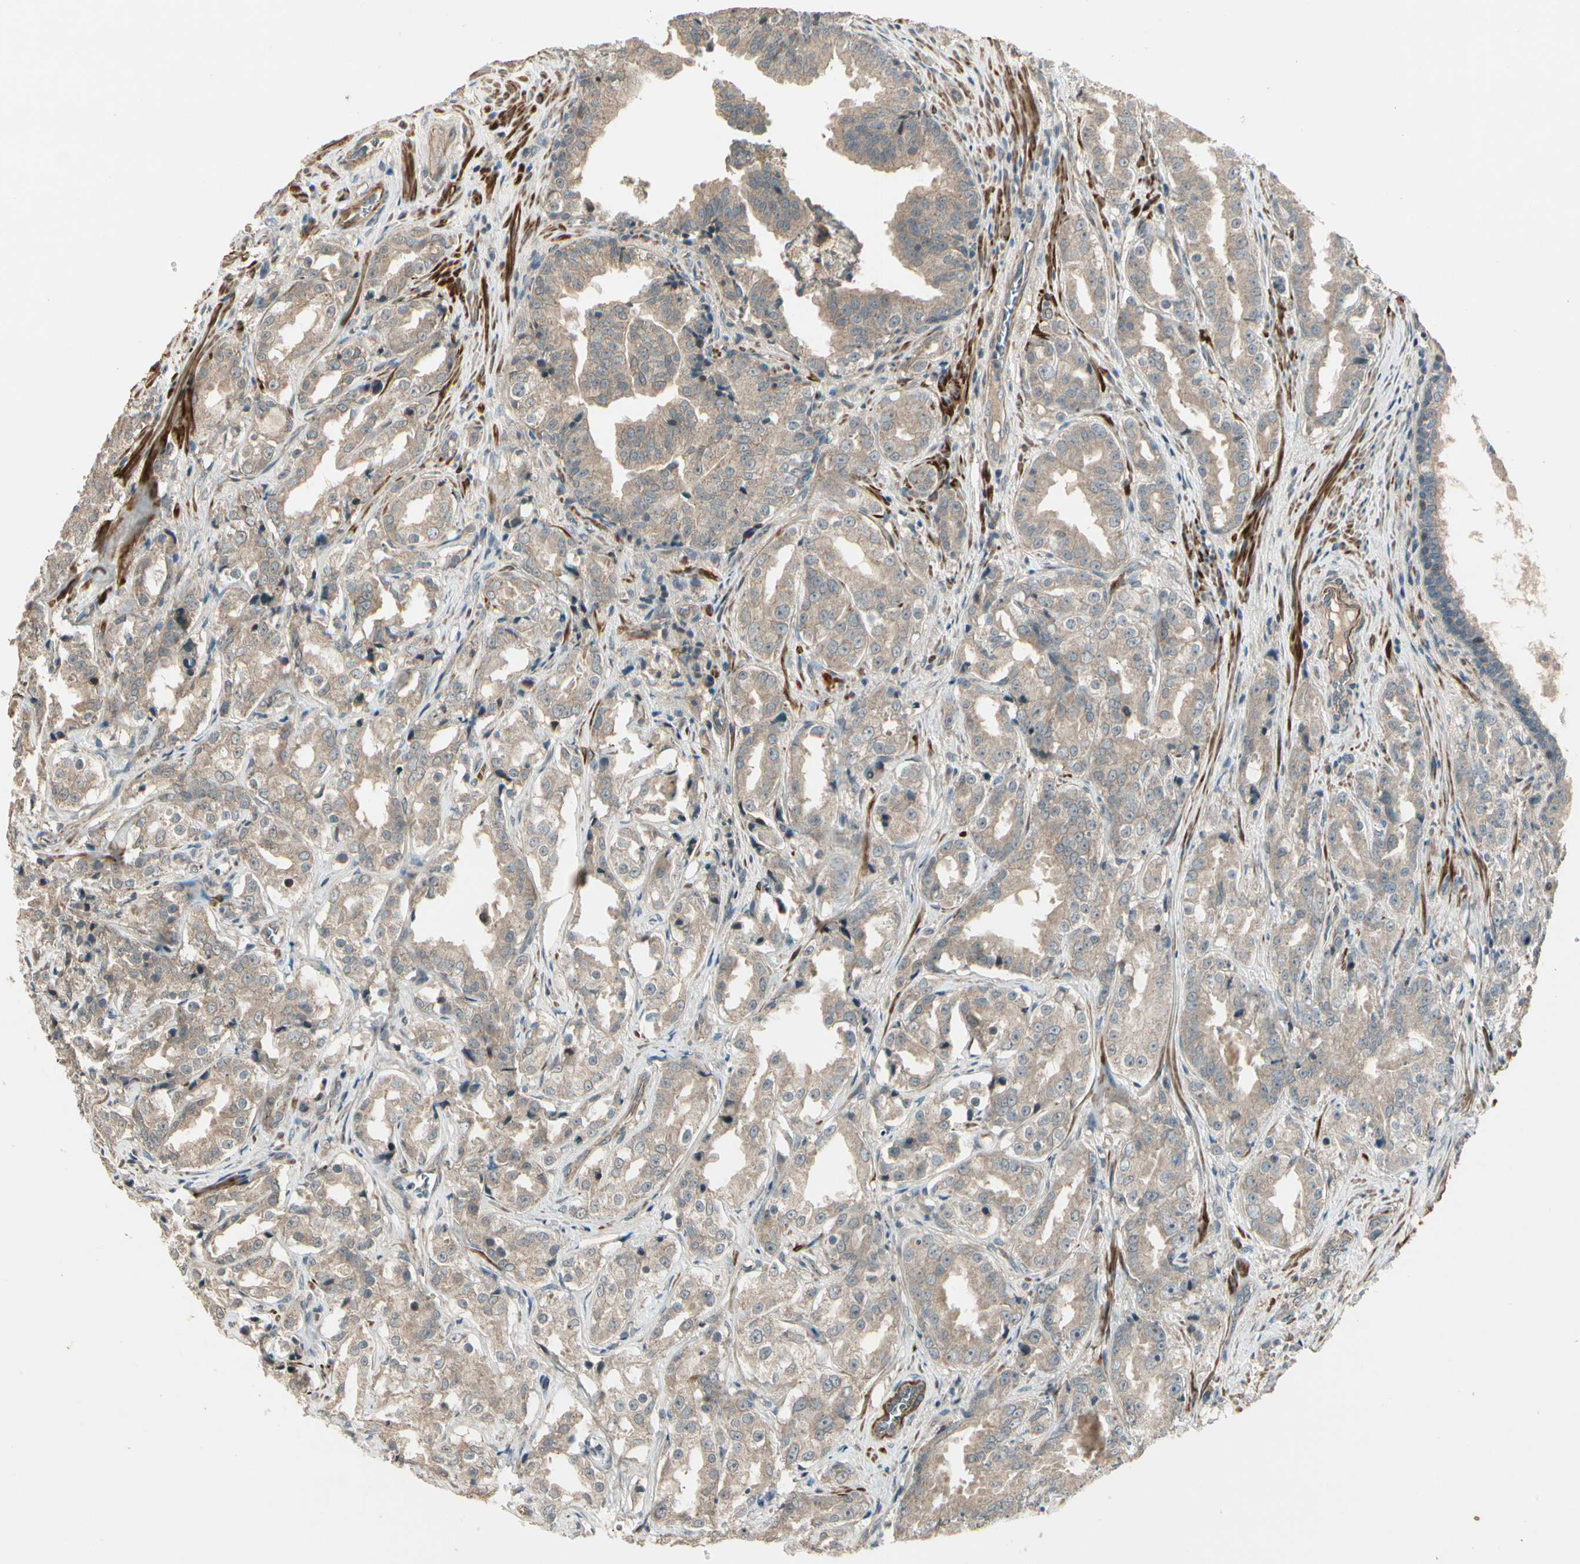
{"staining": {"intensity": "weak", "quantity": ">75%", "location": "cytoplasmic/membranous"}, "tissue": "prostate cancer", "cell_type": "Tumor cells", "image_type": "cancer", "snomed": [{"axis": "morphology", "description": "Adenocarcinoma, High grade"}, {"axis": "topography", "description": "Prostate"}], "caption": "Weak cytoplasmic/membranous positivity is appreciated in about >75% of tumor cells in prostate cancer.", "gene": "ACVR1", "patient": {"sex": "male", "age": 73}}